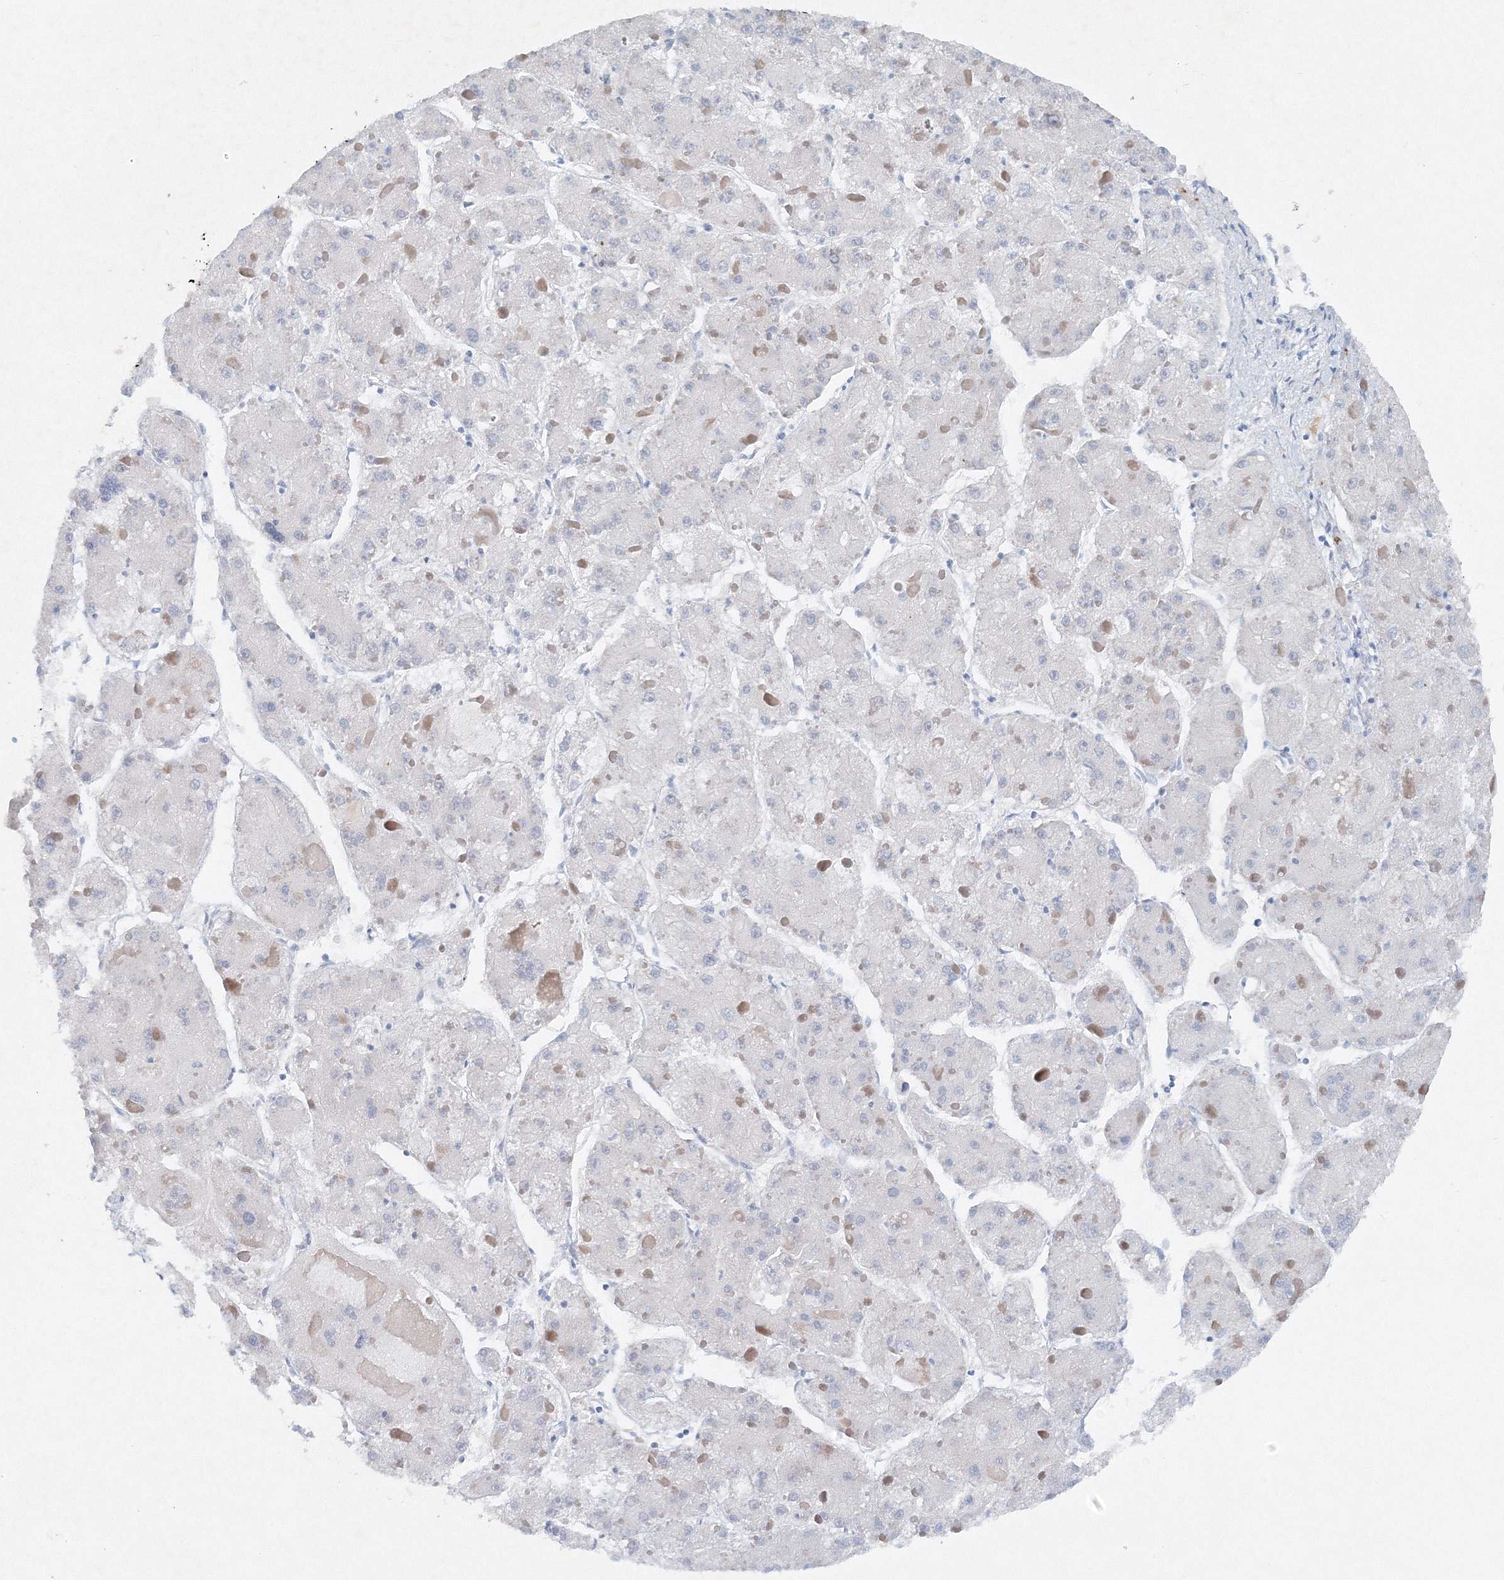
{"staining": {"intensity": "negative", "quantity": "none", "location": "none"}, "tissue": "liver cancer", "cell_type": "Tumor cells", "image_type": "cancer", "snomed": [{"axis": "morphology", "description": "Carcinoma, Hepatocellular, NOS"}, {"axis": "topography", "description": "Liver"}], "caption": "The IHC photomicrograph has no significant positivity in tumor cells of hepatocellular carcinoma (liver) tissue.", "gene": "SH3BP5", "patient": {"sex": "female", "age": 73}}